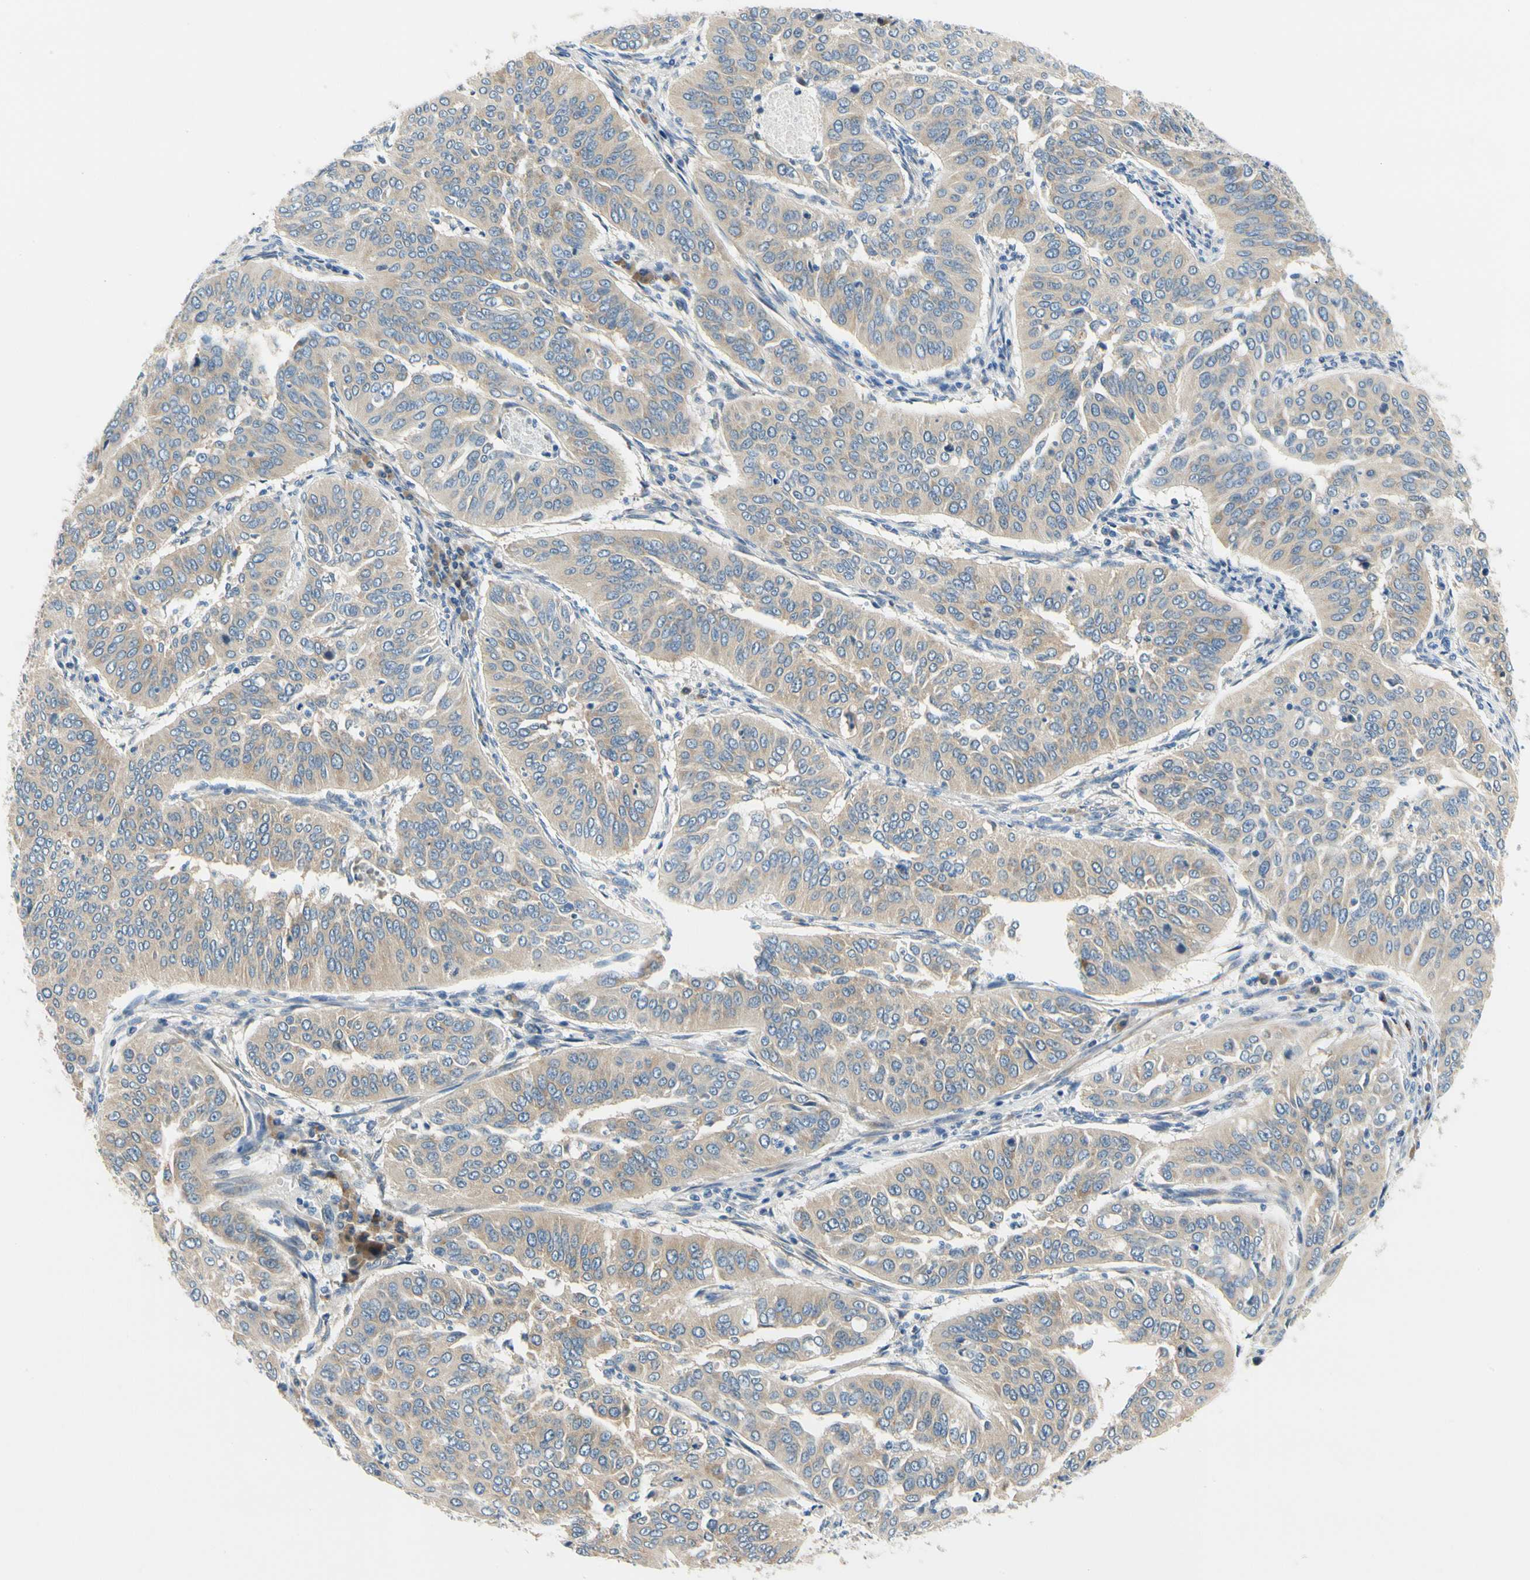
{"staining": {"intensity": "weak", "quantity": ">75%", "location": "cytoplasmic/membranous"}, "tissue": "cervical cancer", "cell_type": "Tumor cells", "image_type": "cancer", "snomed": [{"axis": "morphology", "description": "Normal tissue, NOS"}, {"axis": "morphology", "description": "Squamous cell carcinoma, NOS"}, {"axis": "topography", "description": "Cervix"}], "caption": "Weak cytoplasmic/membranous expression for a protein is seen in approximately >75% of tumor cells of cervical squamous cell carcinoma using immunohistochemistry.", "gene": "LRRC47", "patient": {"sex": "female", "age": 39}}